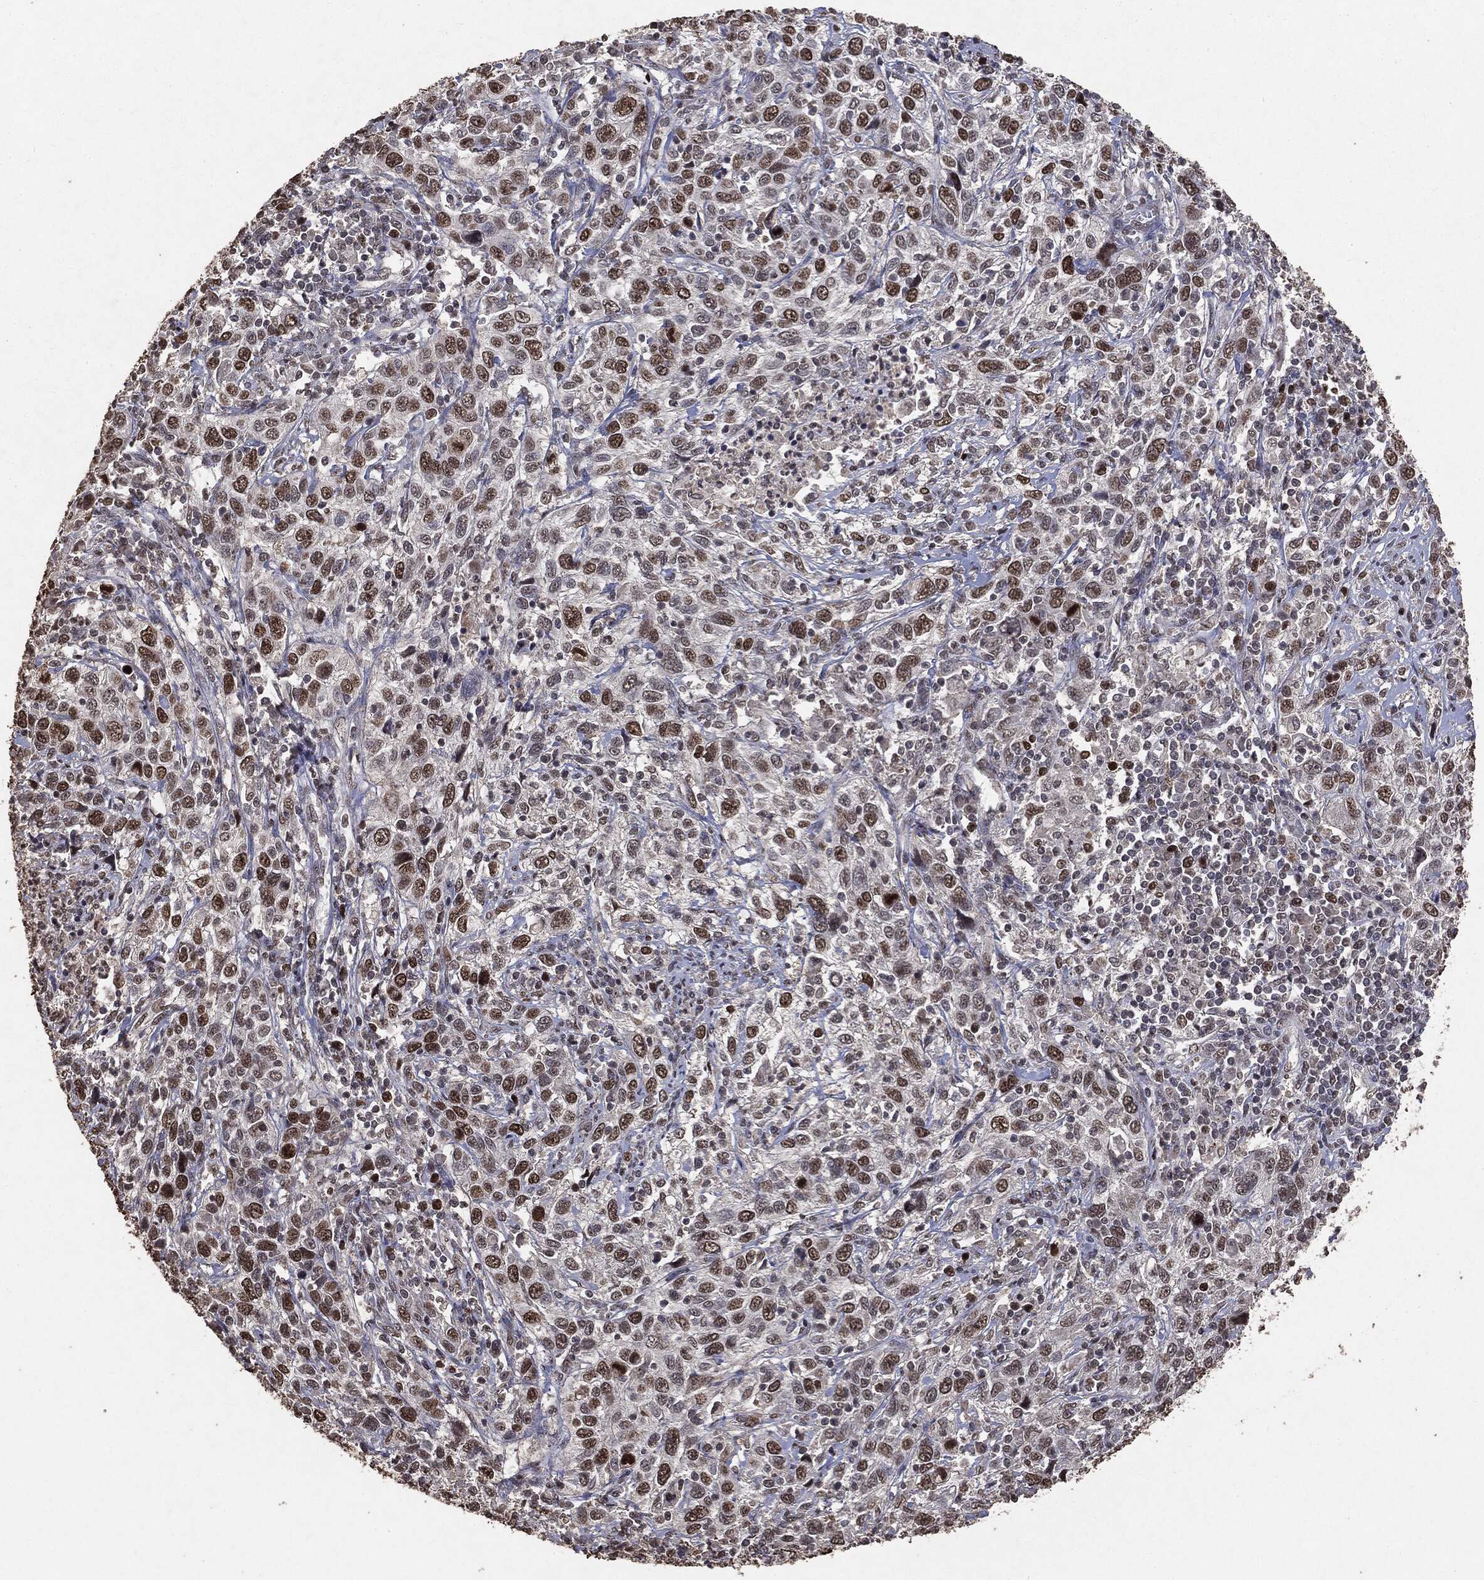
{"staining": {"intensity": "strong", "quantity": "<25%", "location": "nuclear"}, "tissue": "cervical cancer", "cell_type": "Tumor cells", "image_type": "cancer", "snomed": [{"axis": "morphology", "description": "Squamous cell carcinoma, NOS"}, {"axis": "topography", "description": "Cervix"}], "caption": "Strong nuclear staining is appreciated in approximately <25% of tumor cells in cervical cancer (squamous cell carcinoma). The staining is performed using DAB (3,3'-diaminobenzidine) brown chromogen to label protein expression. The nuclei are counter-stained blue using hematoxylin.", "gene": "RAD18", "patient": {"sex": "female", "age": 46}}